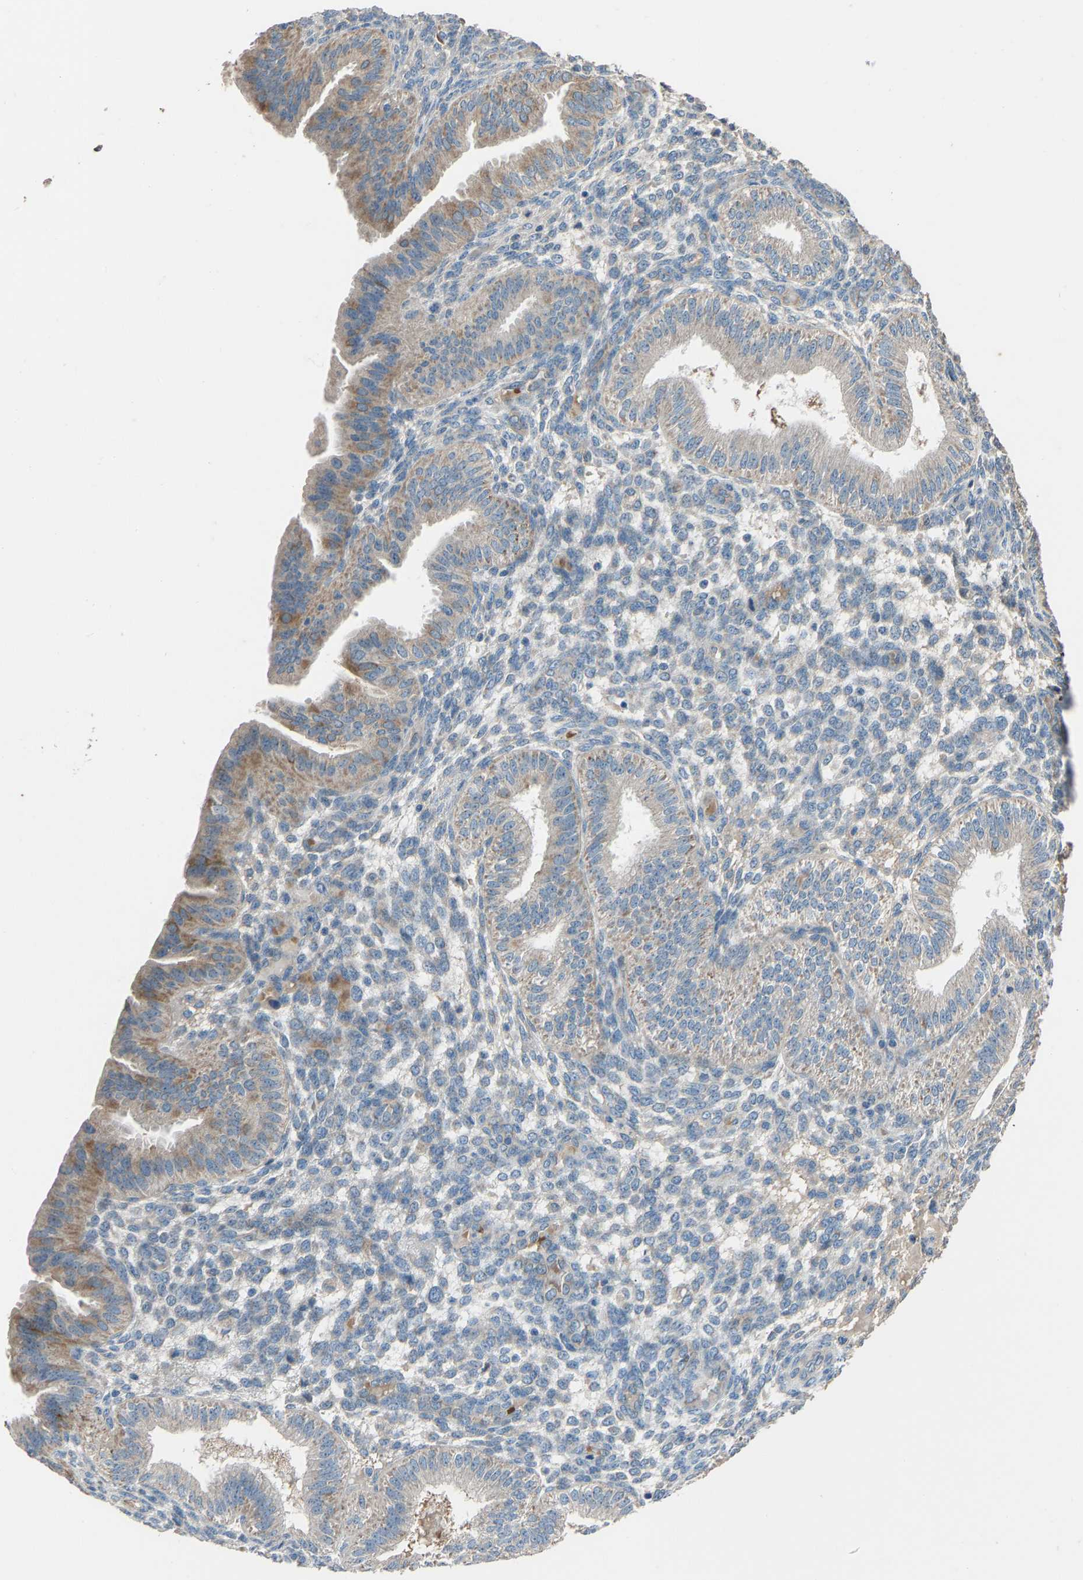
{"staining": {"intensity": "negative", "quantity": "none", "location": "none"}, "tissue": "endometrium", "cell_type": "Cells in endometrial stroma", "image_type": "normal", "snomed": [{"axis": "morphology", "description": "Normal tissue, NOS"}, {"axis": "topography", "description": "Endometrium"}], "caption": "Immunohistochemistry of unremarkable human endometrium exhibits no expression in cells in endometrial stroma.", "gene": "TGFBR3", "patient": {"sex": "female", "age": 39}}